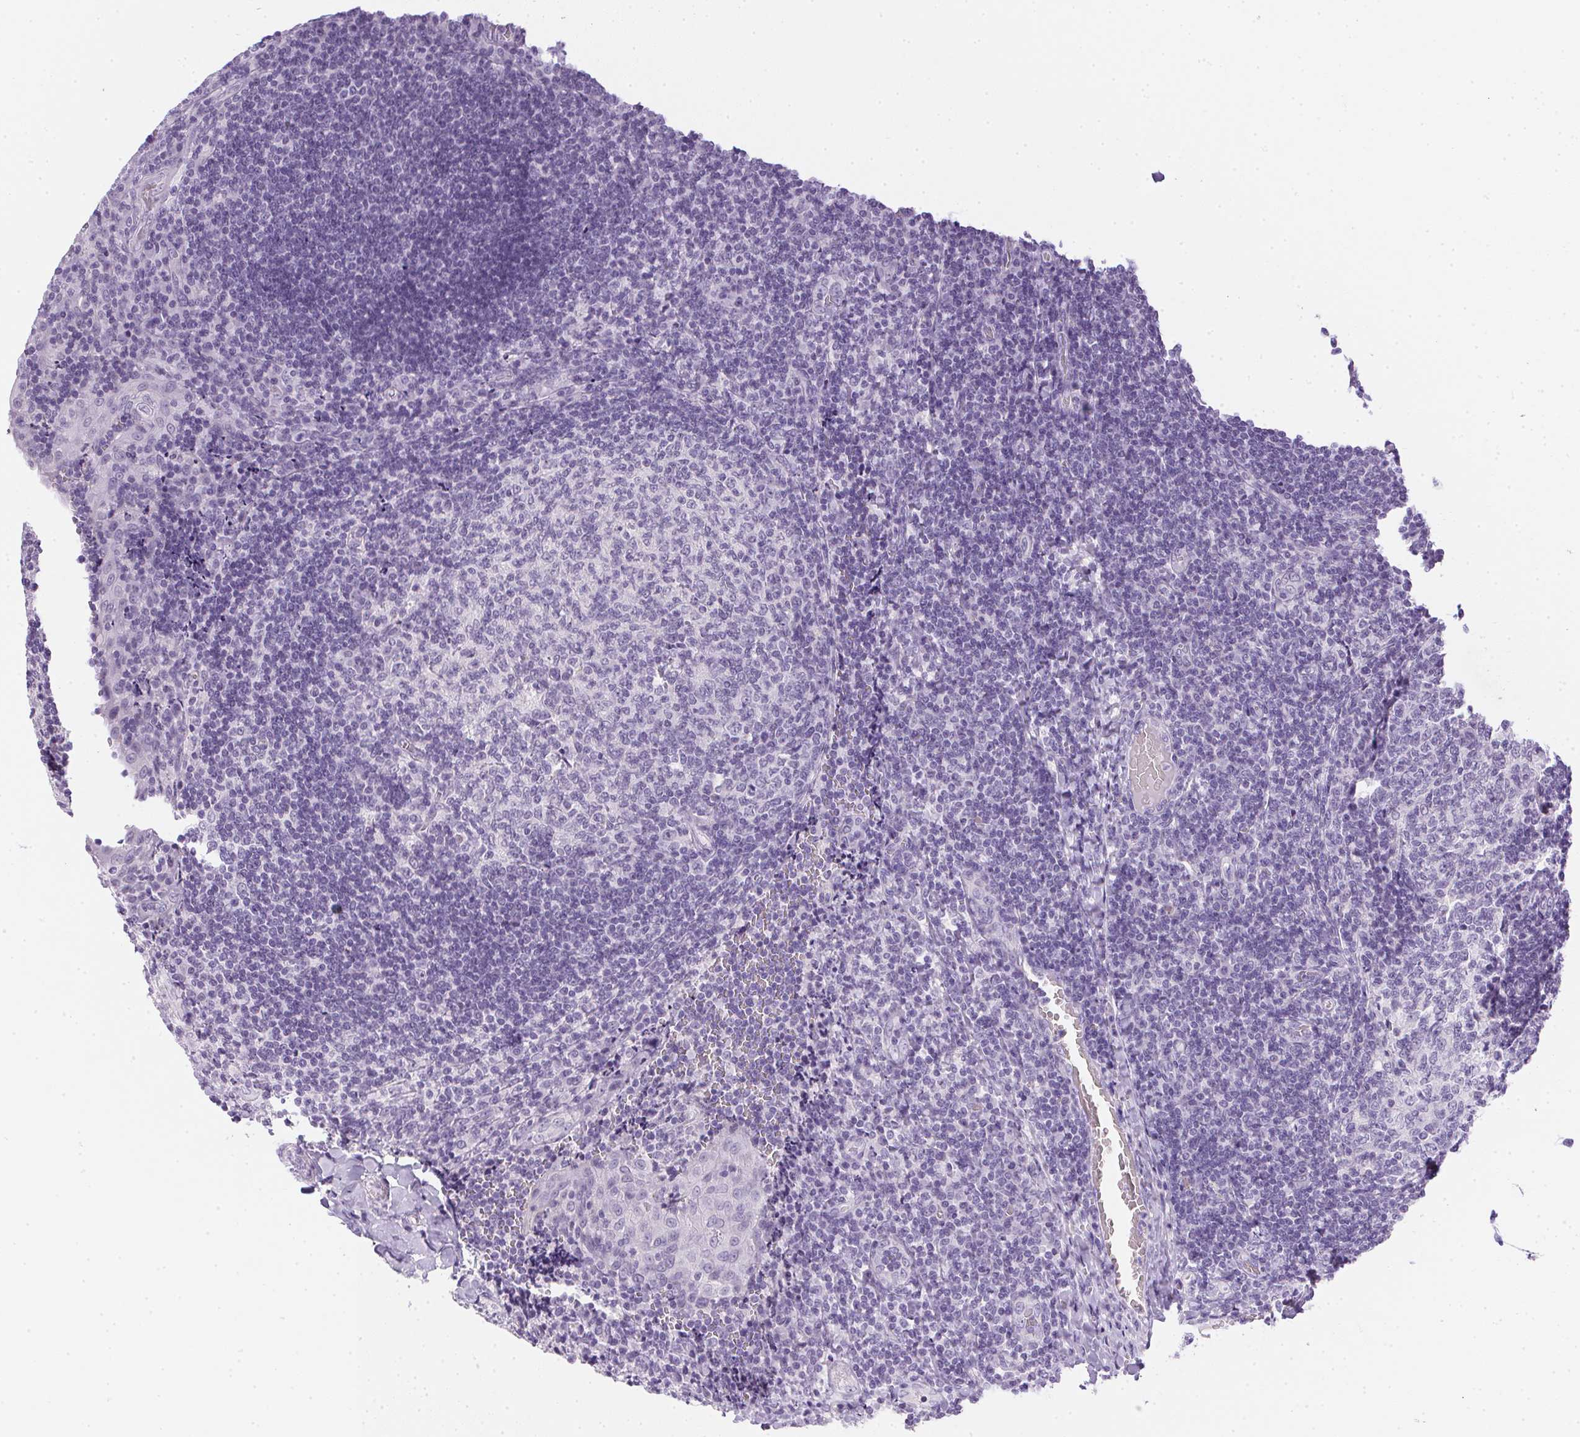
{"staining": {"intensity": "negative", "quantity": "none", "location": "none"}, "tissue": "tonsil", "cell_type": "Germinal center cells", "image_type": "normal", "snomed": [{"axis": "morphology", "description": "Normal tissue, NOS"}, {"axis": "topography", "description": "Tonsil"}], "caption": "Germinal center cells are negative for protein expression in benign human tonsil.", "gene": "PRL", "patient": {"sex": "male", "age": 17}}